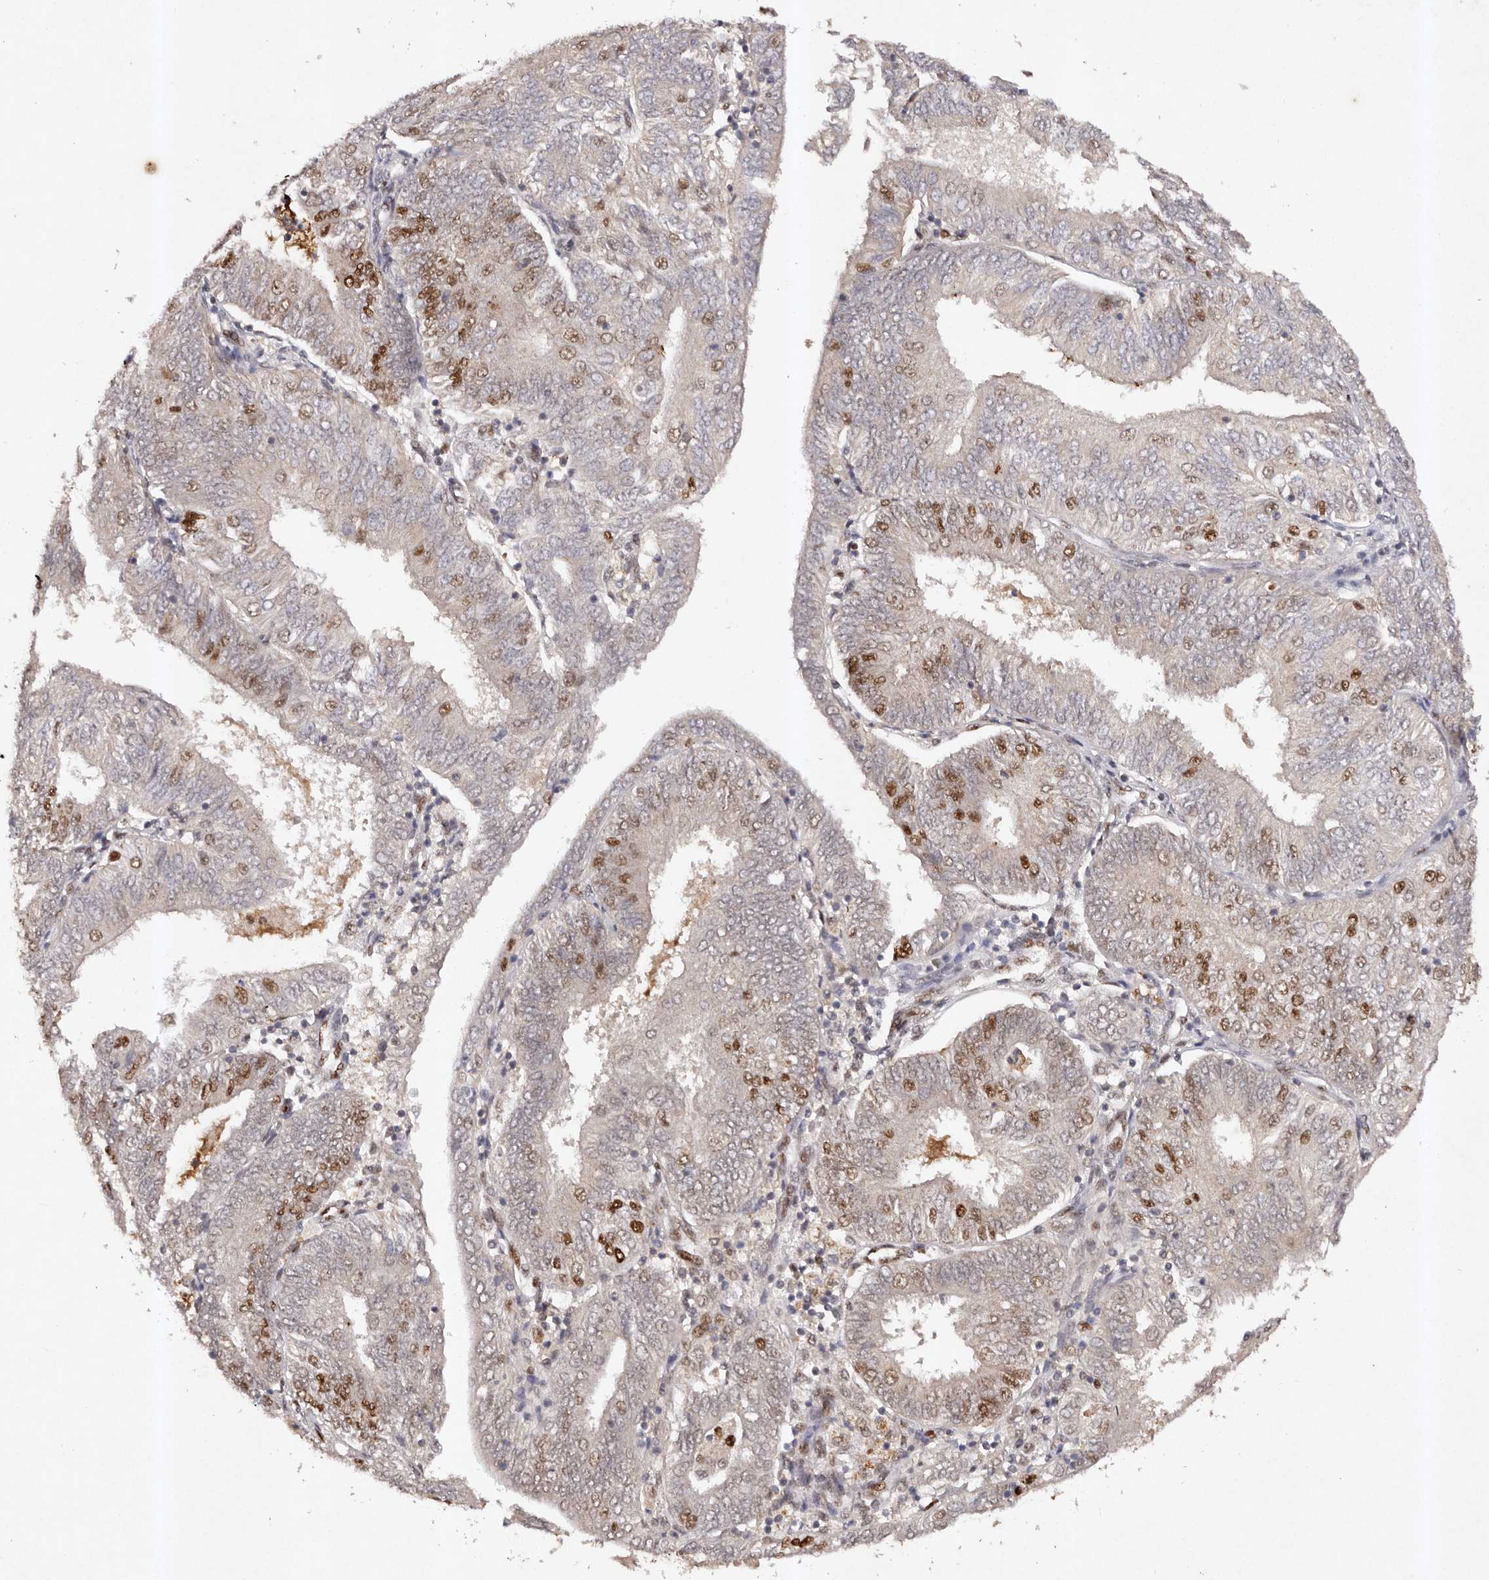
{"staining": {"intensity": "moderate", "quantity": "25%-75%", "location": "nuclear"}, "tissue": "endometrial cancer", "cell_type": "Tumor cells", "image_type": "cancer", "snomed": [{"axis": "morphology", "description": "Adenocarcinoma, NOS"}, {"axis": "topography", "description": "Endometrium"}], "caption": "A micrograph of endometrial cancer (adenocarcinoma) stained for a protein displays moderate nuclear brown staining in tumor cells.", "gene": "KLF7", "patient": {"sex": "female", "age": 58}}